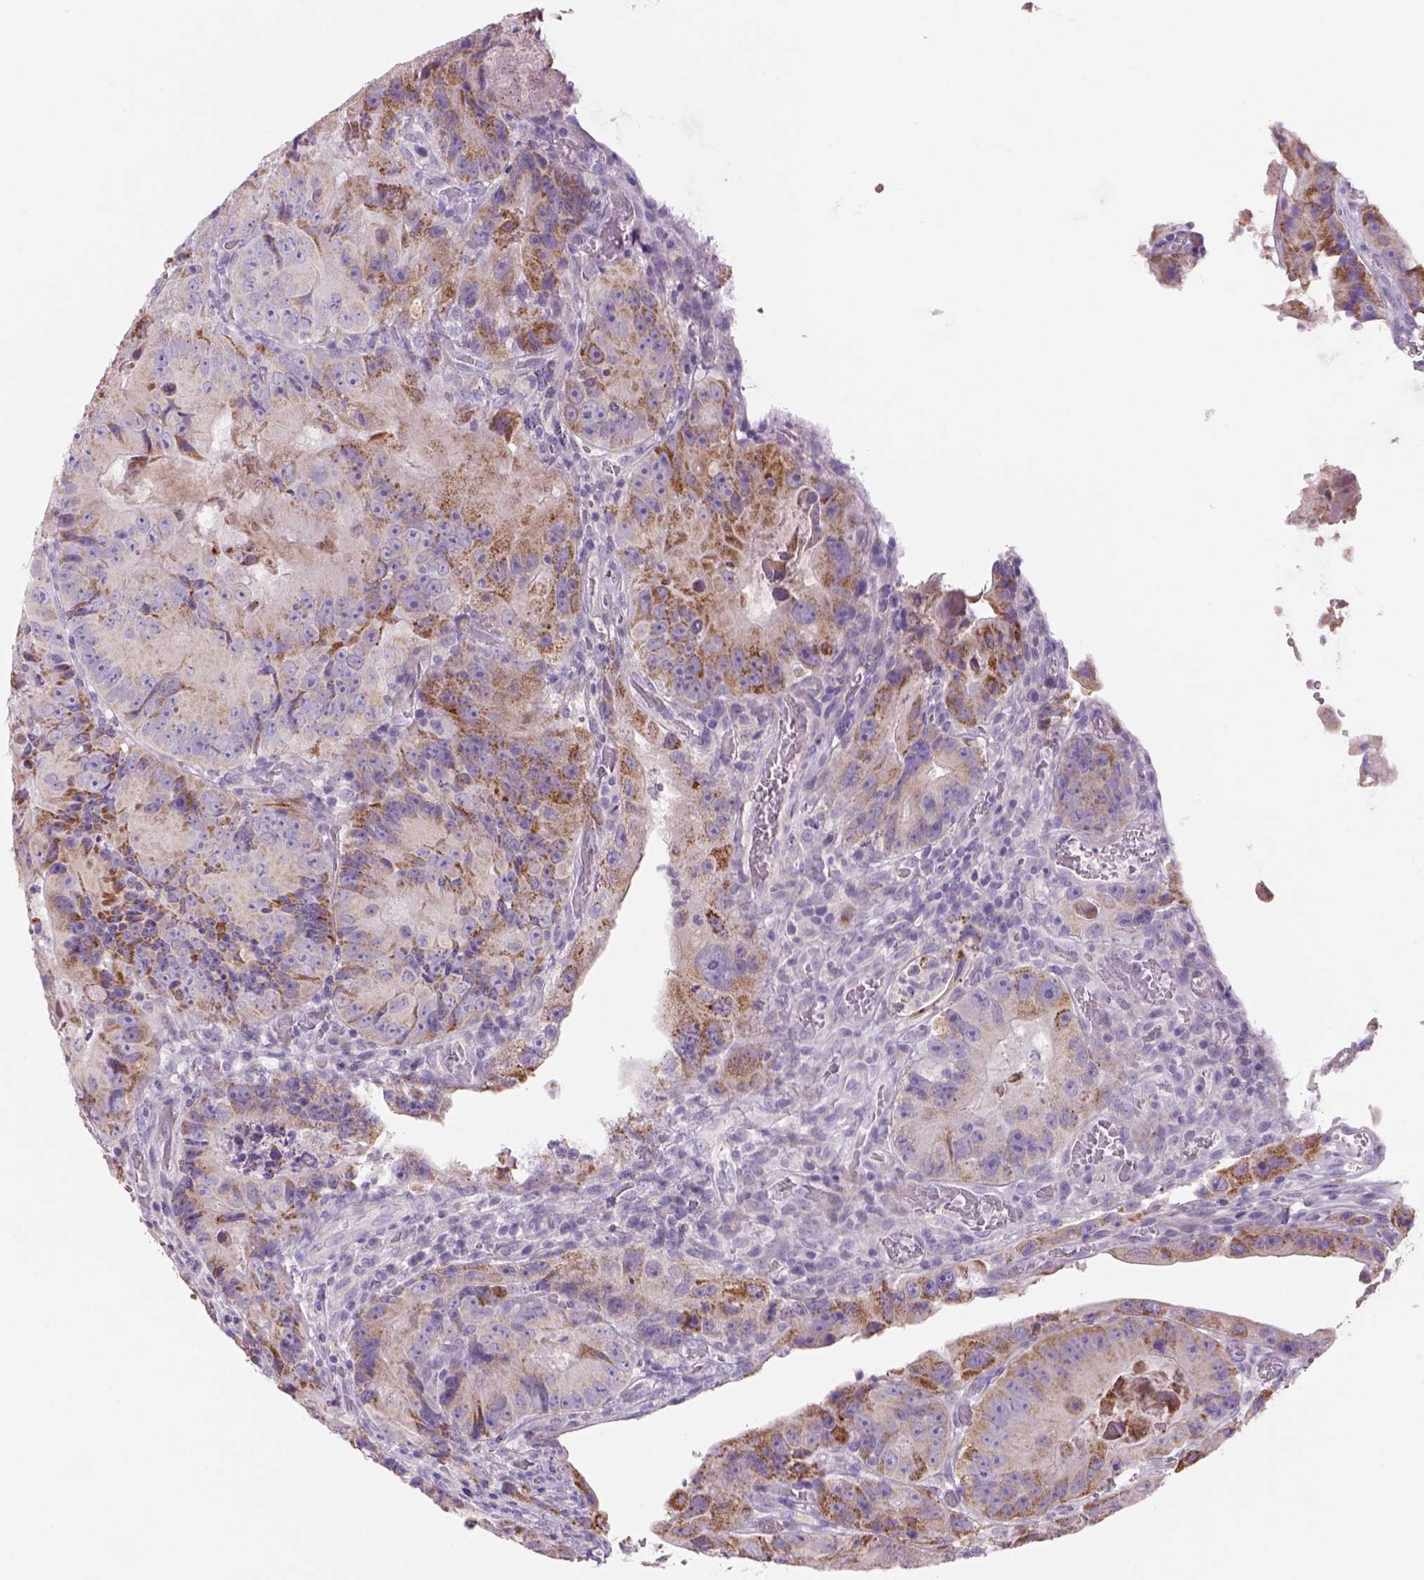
{"staining": {"intensity": "weak", "quantity": "25%-75%", "location": "cytoplasmic/membranous"}, "tissue": "colorectal cancer", "cell_type": "Tumor cells", "image_type": "cancer", "snomed": [{"axis": "morphology", "description": "Adenocarcinoma, NOS"}, {"axis": "topography", "description": "Colon"}], "caption": "A photomicrograph of human colorectal adenocarcinoma stained for a protein exhibits weak cytoplasmic/membranous brown staining in tumor cells. The protein is stained brown, and the nuclei are stained in blue (DAB IHC with brightfield microscopy, high magnification).", "gene": "ADGRV1", "patient": {"sex": "female", "age": 86}}